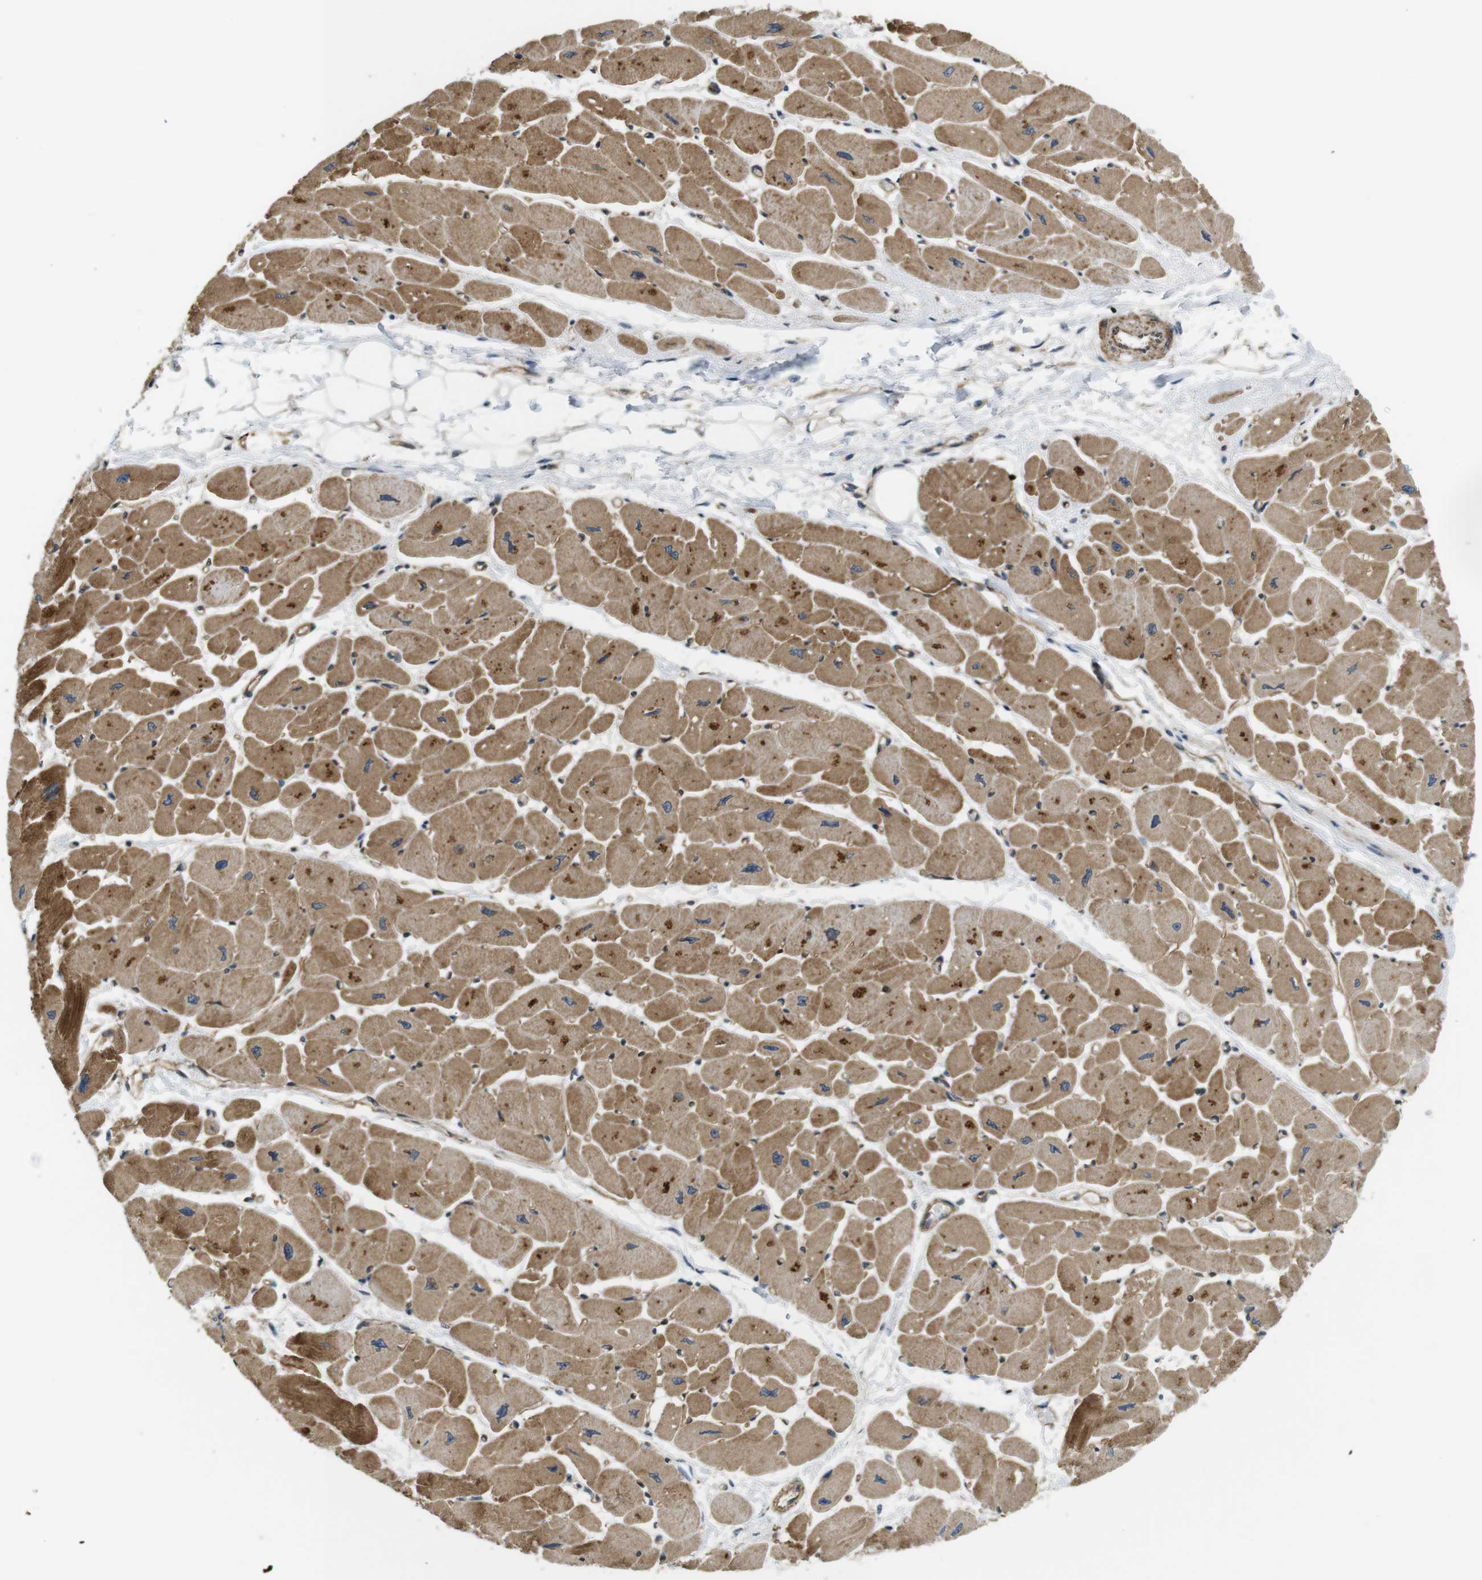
{"staining": {"intensity": "strong", "quantity": ">75%", "location": "cytoplasmic/membranous"}, "tissue": "heart muscle", "cell_type": "Cardiomyocytes", "image_type": "normal", "snomed": [{"axis": "morphology", "description": "Normal tissue, NOS"}, {"axis": "topography", "description": "Heart"}], "caption": "The micrograph reveals a brown stain indicating the presence of a protein in the cytoplasmic/membranous of cardiomyocytes in heart muscle.", "gene": "TSC1", "patient": {"sex": "female", "age": 54}}